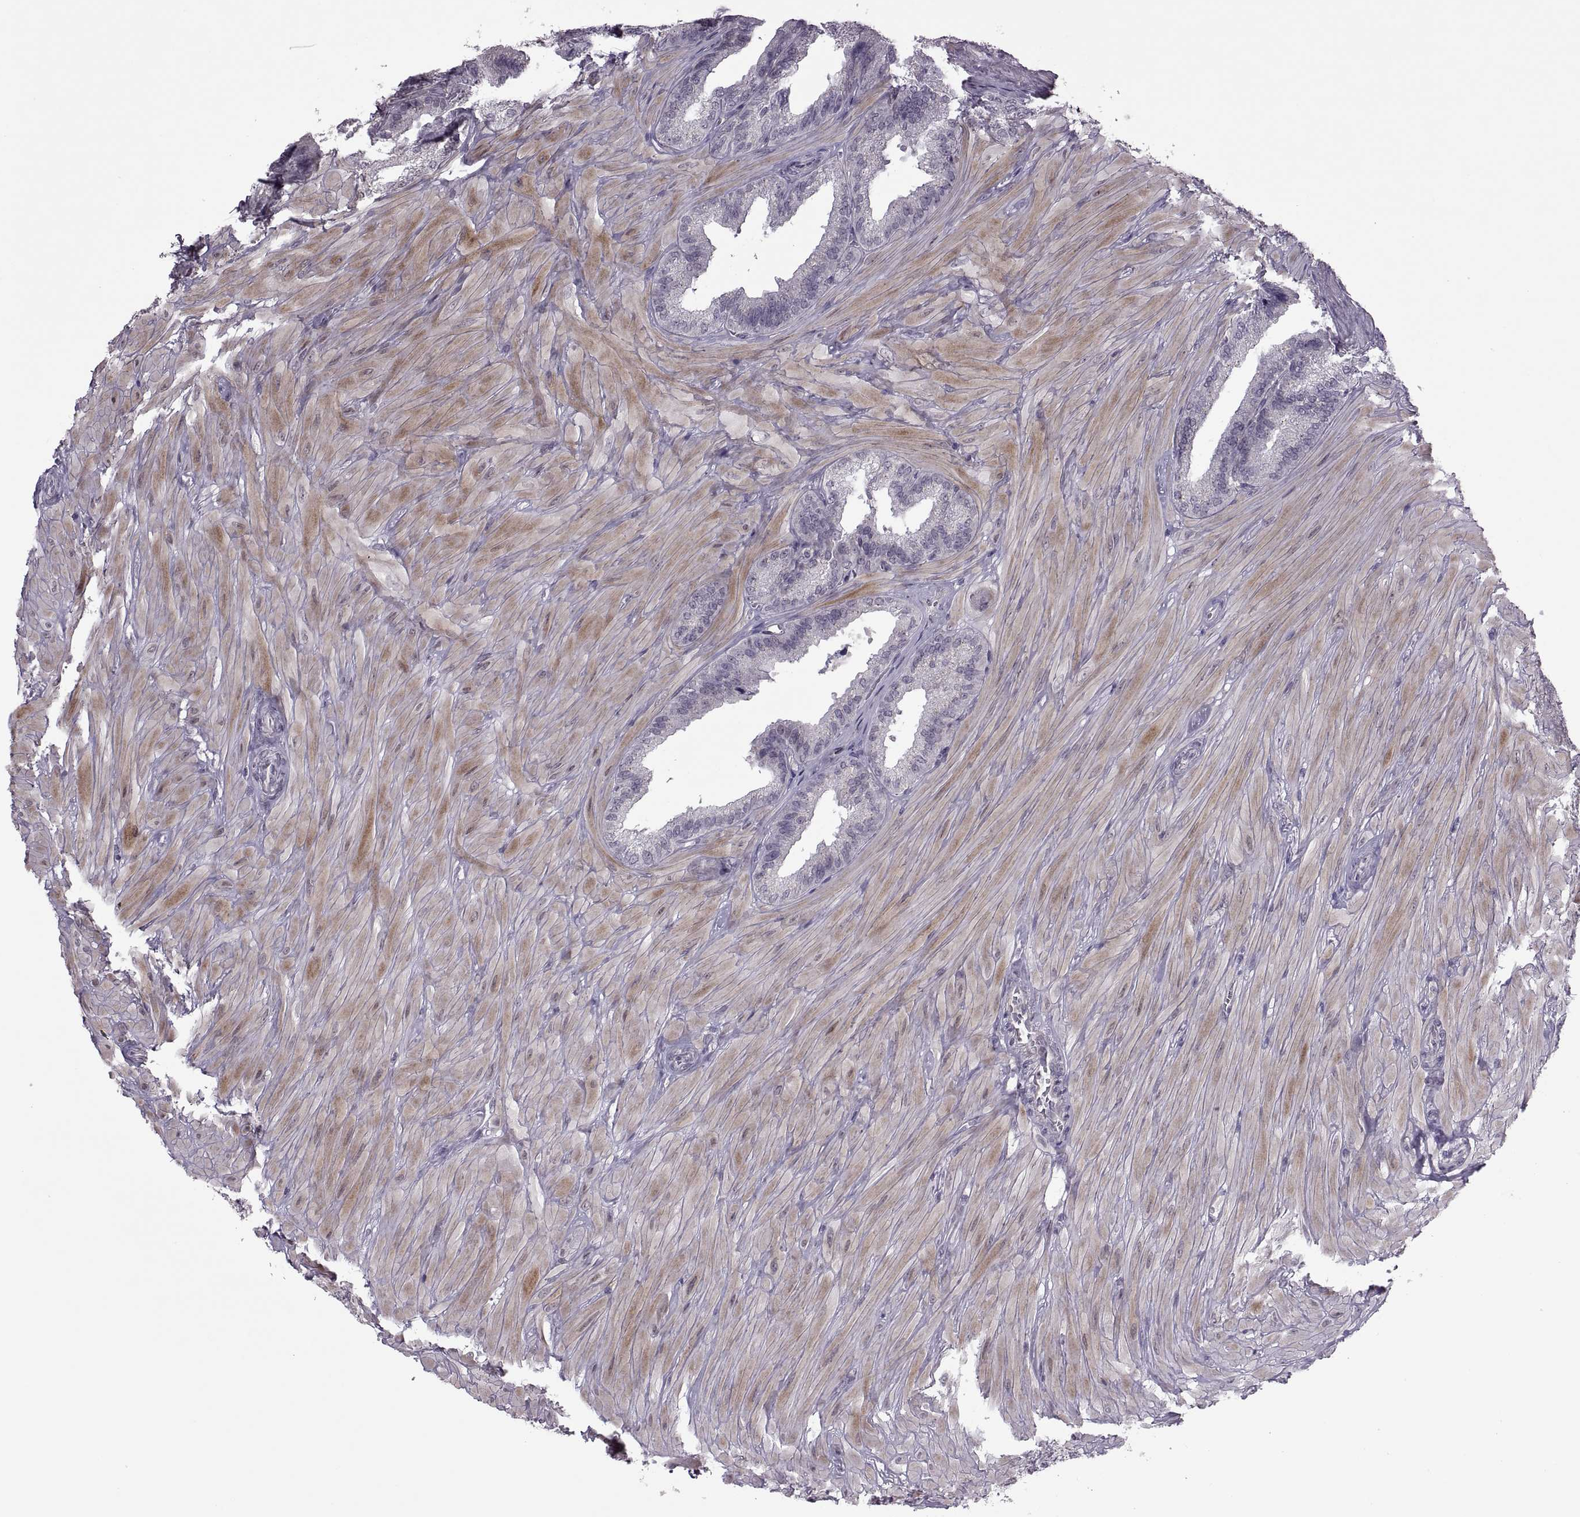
{"staining": {"intensity": "negative", "quantity": "none", "location": "none"}, "tissue": "seminal vesicle", "cell_type": "Glandular cells", "image_type": "normal", "snomed": [{"axis": "morphology", "description": "Normal tissue, NOS"}, {"axis": "topography", "description": "Seminal veicle"}], "caption": "This histopathology image is of benign seminal vesicle stained with immunohistochemistry to label a protein in brown with the nuclei are counter-stained blue. There is no expression in glandular cells.", "gene": "ODF3", "patient": {"sex": "male", "age": 37}}